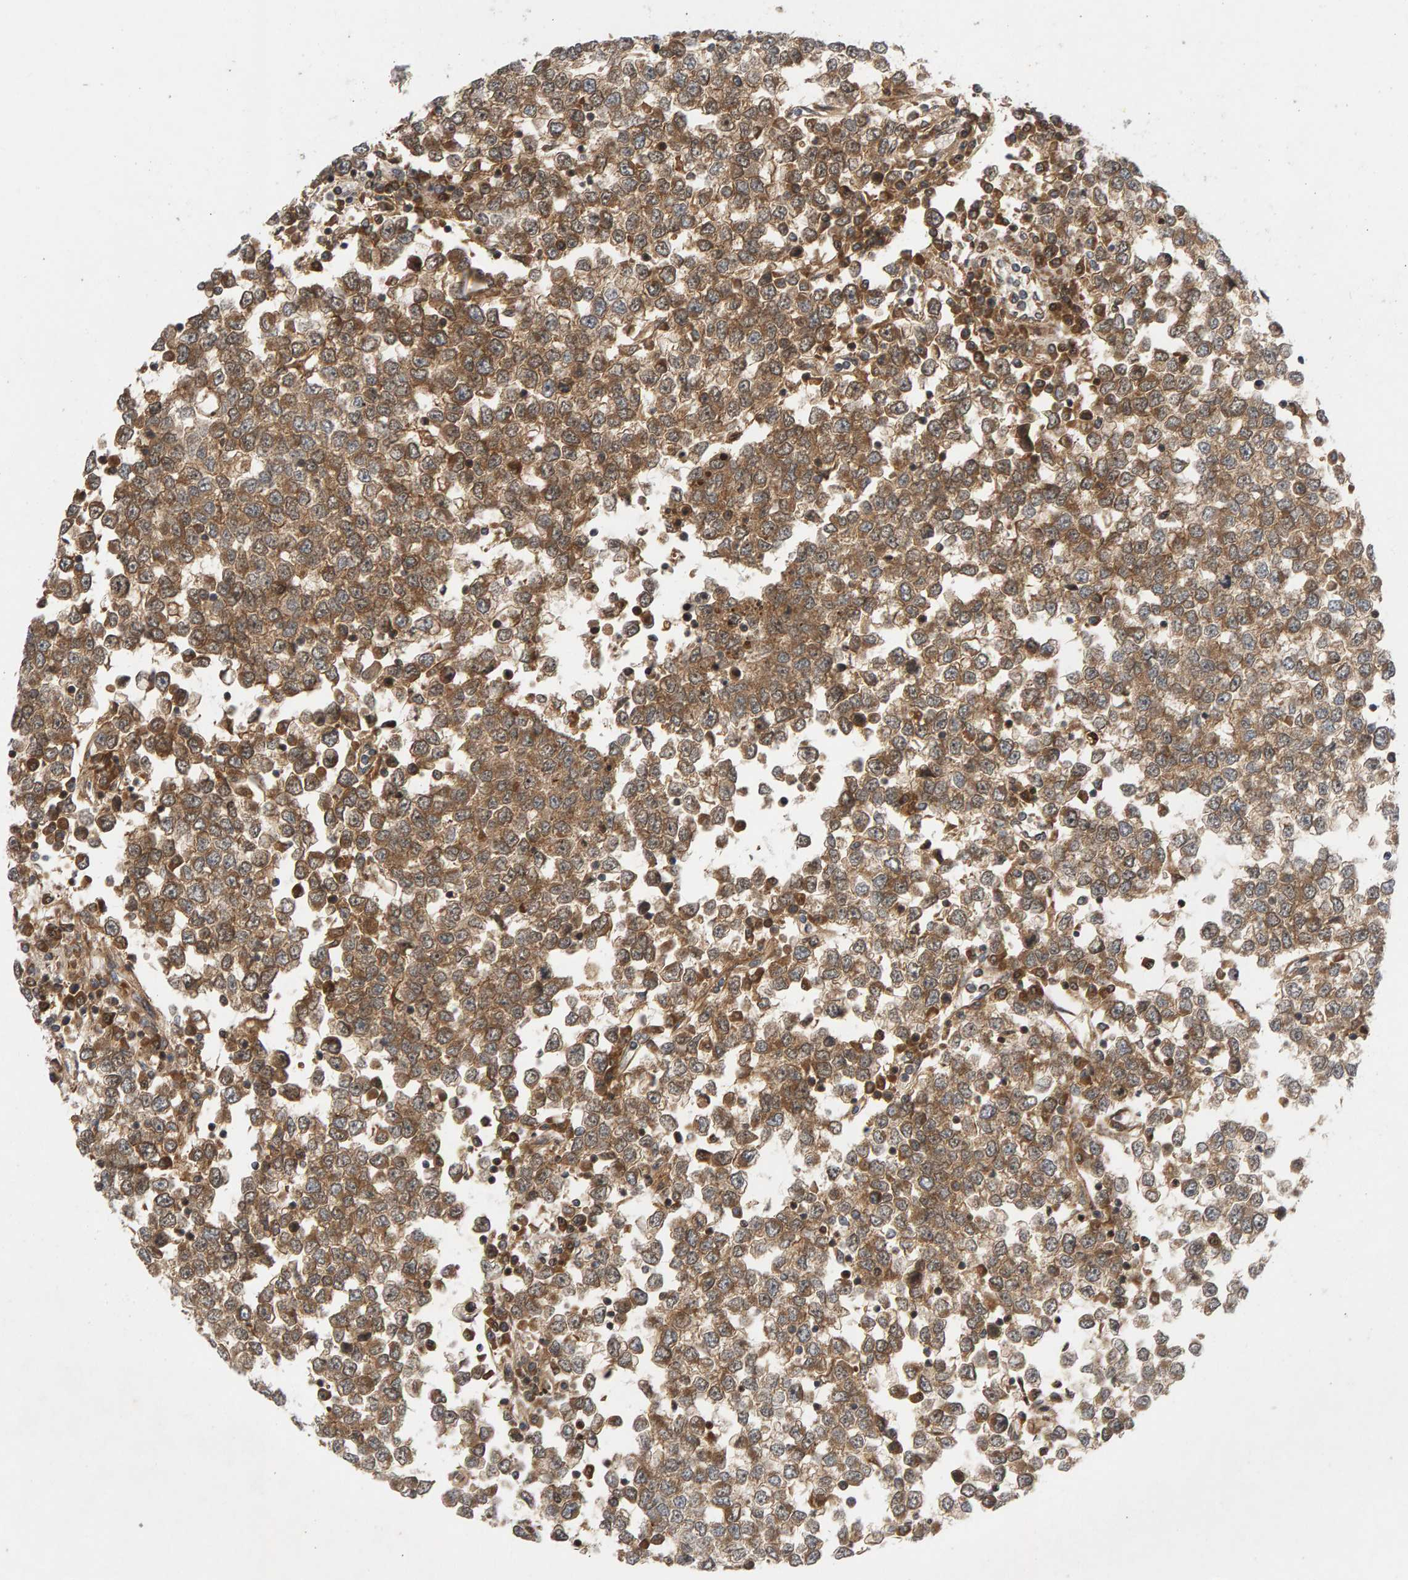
{"staining": {"intensity": "moderate", "quantity": ">75%", "location": "cytoplasmic/membranous"}, "tissue": "testis cancer", "cell_type": "Tumor cells", "image_type": "cancer", "snomed": [{"axis": "morphology", "description": "Seminoma, NOS"}, {"axis": "topography", "description": "Testis"}], "caption": "DAB (3,3'-diaminobenzidine) immunohistochemical staining of testis seminoma shows moderate cytoplasmic/membranous protein staining in approximately >75% of tumor cells. Using DAB (3,3'-diaminobenzidine) (brown) and hematoxylin (blue) stains, captured at high magnification using brightfield microscopy.", "gene": "BAHCC1", "patient": {"sex": "male", "age": 65}}